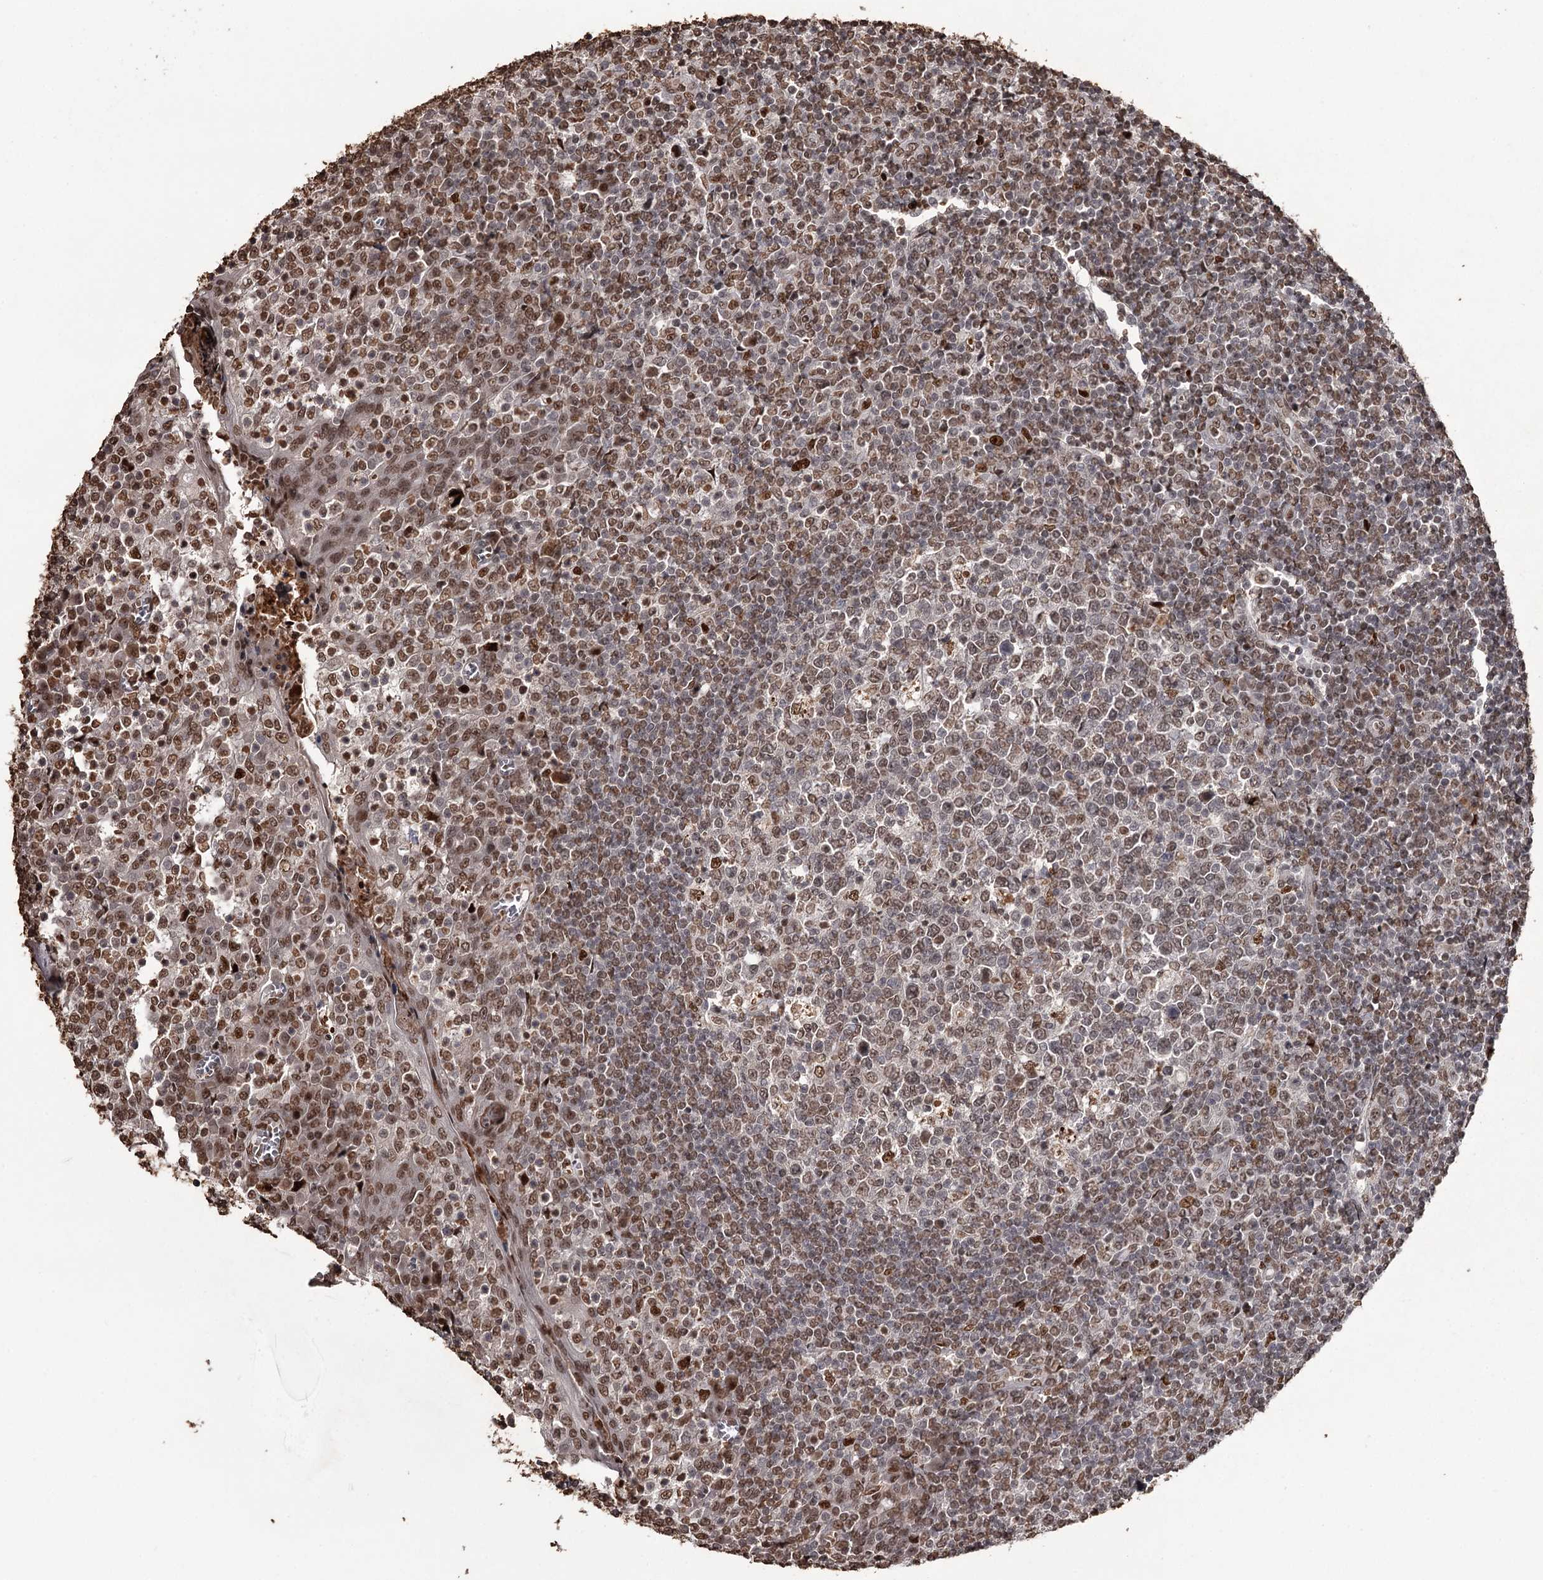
{"staining": {"intensity": "moderate", "quantity": ">75%", "location": "nuclear"}, "tissue": "tonsil", "cell_type": "Germinal center cells", "image_type": "normal", "snomed": [{"axis": "morphology", "description": "Normal tissue, NOS"}, {"axis": "topography", "description": "Tonsil"}], "caption": "Moderate nuclear expression for a protein is identified in about >75% of germinal center cells of unremarkable tonsil using immunohistochemistry.", "gene": "THYN1", "patient": {"sex": "female", "age": 19}}